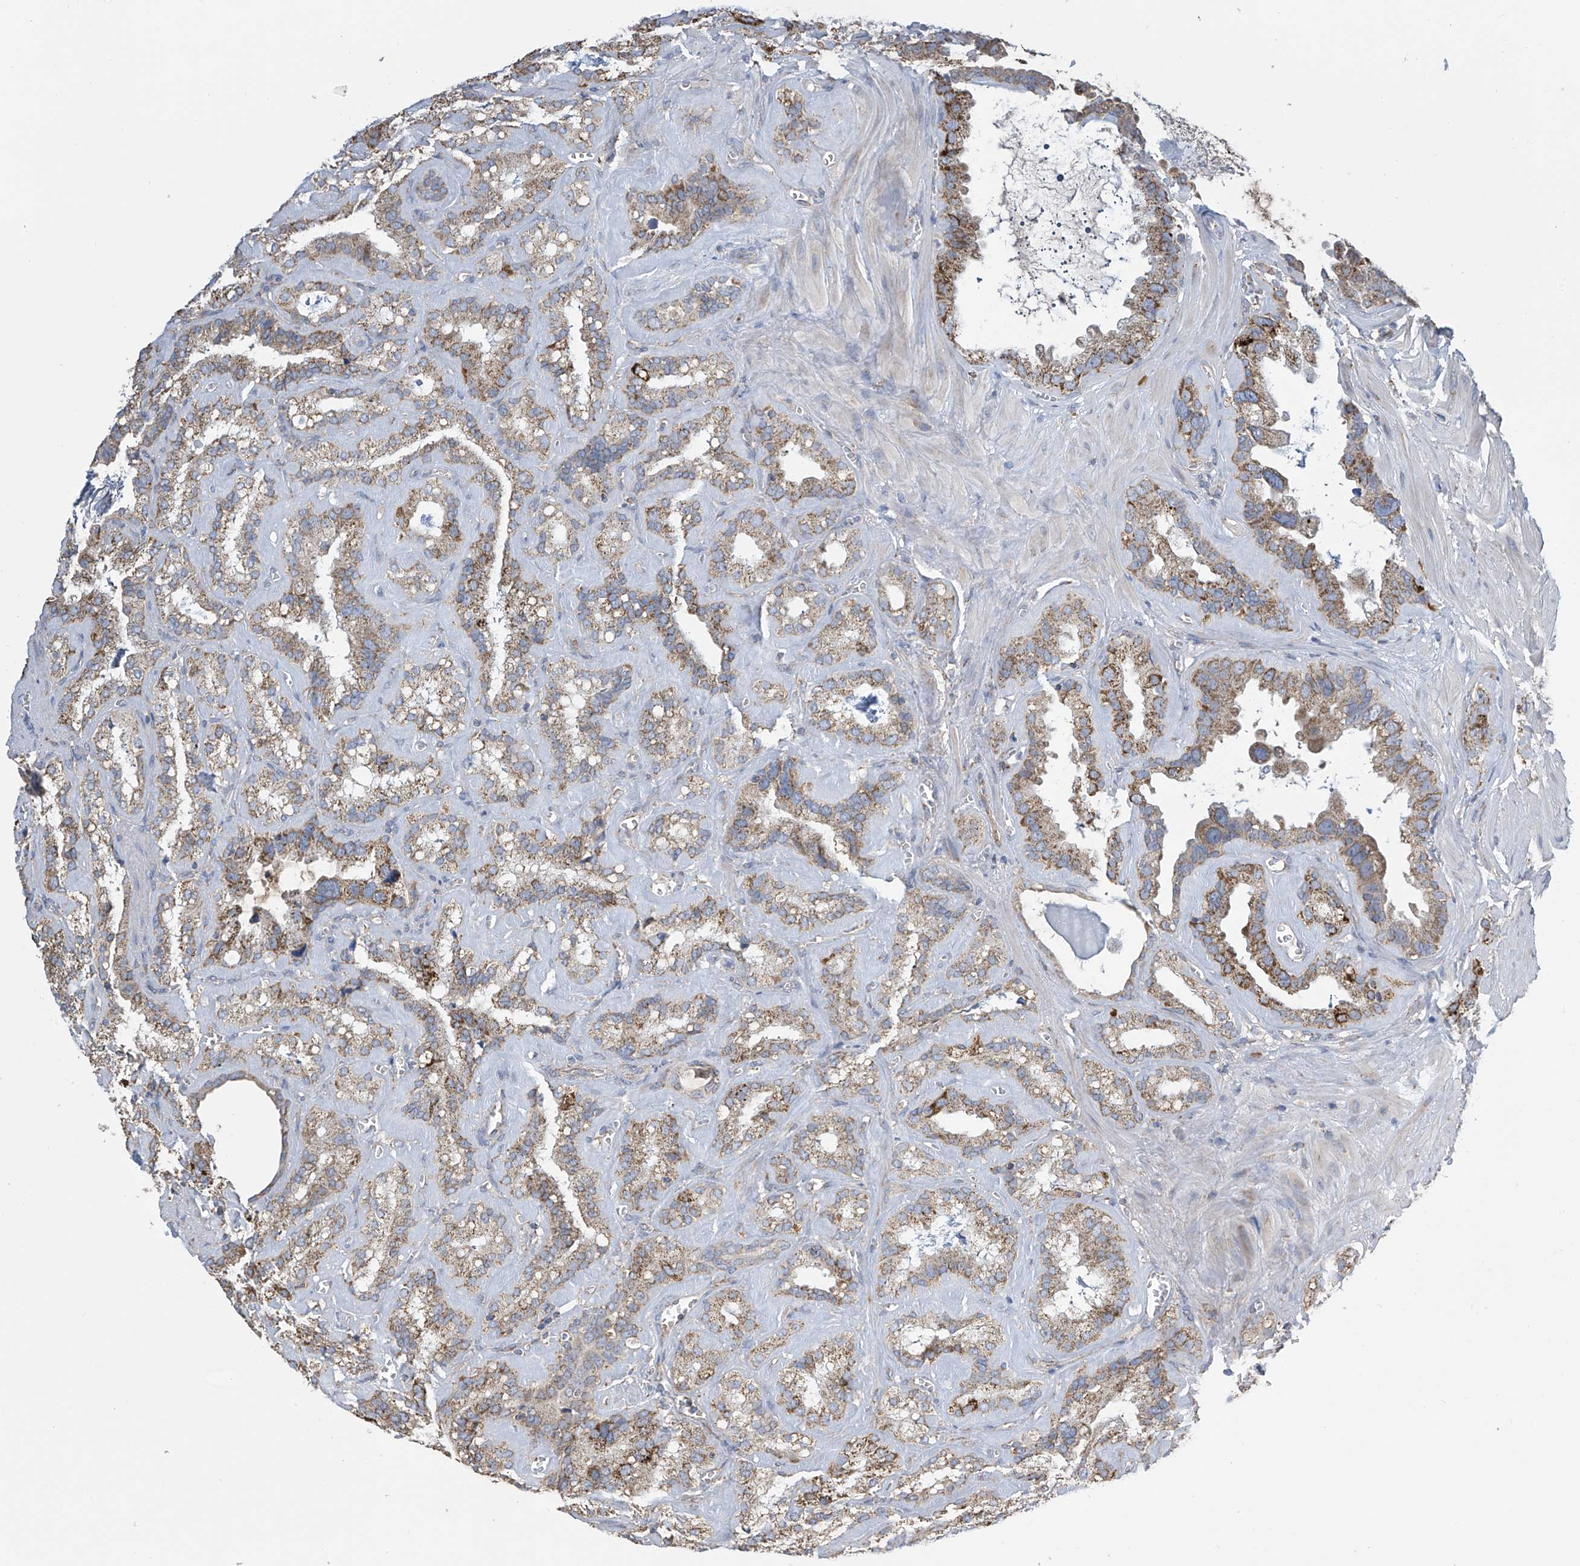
{"staining": {"intensity": "strong", "quantity": "25%-75%", "location": "cytoplasmic/membranous"}, "tissue": "seminal vesicle", "cell_type": "Glandular cells", "image_type": "normal", "snomed": [{"axis": "morphology", "description": "Normal tissue, NOS"}, {"axis": "topography", "description": "Prostate"}, {"axis": "topography", "description": "Seminal veicle"}], "caption": "Seminal vesicle stained for a protein shows strong cytoplasmic/membranous positivity in glandular cells. Immunohistochemistry stains the protein of interest in brown and the nuclei are stained blue.", "gene": "PNPT1", "patient": {"sex": "male", "age": 59}}